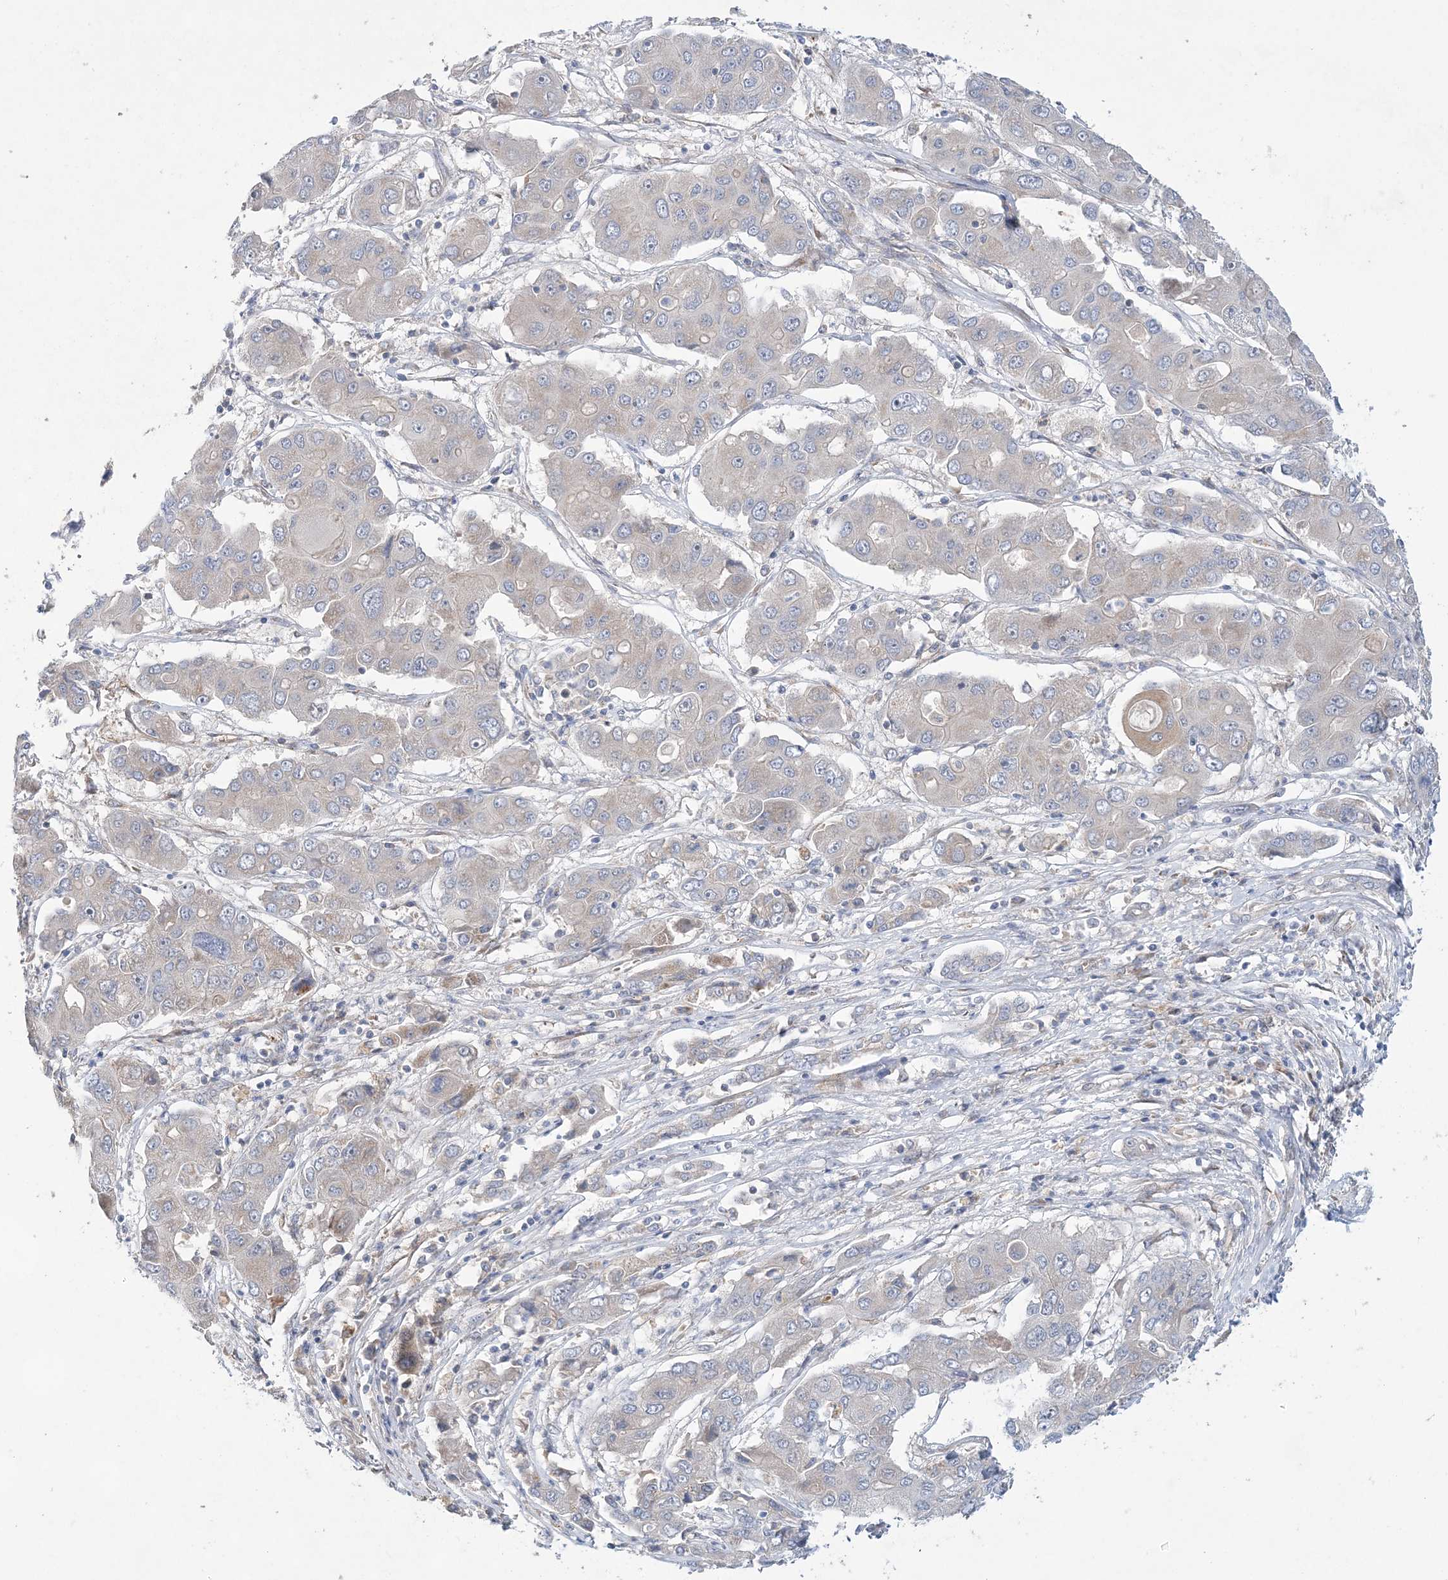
{"staining": {"intensity": "negative", "quantity": "none", "location": "none"}, "tissue": "liver cancer", "cell_type": "Tumor cells", "image_type": "cancer", "snomed": [{"axis": "morphology", "description": "Cholangiocarcinoma"}, {"axis": "topography", "description": "Liver"}], "caption": "Immunohistochemistry (IHC) photomicrograph of cholangiocarcinoma (liver) stained for a protein (brown), which exhibits no expression in tumor cells.", "gene": "TRAPPC13", "patient": {"sex": "male", "age": 67}}